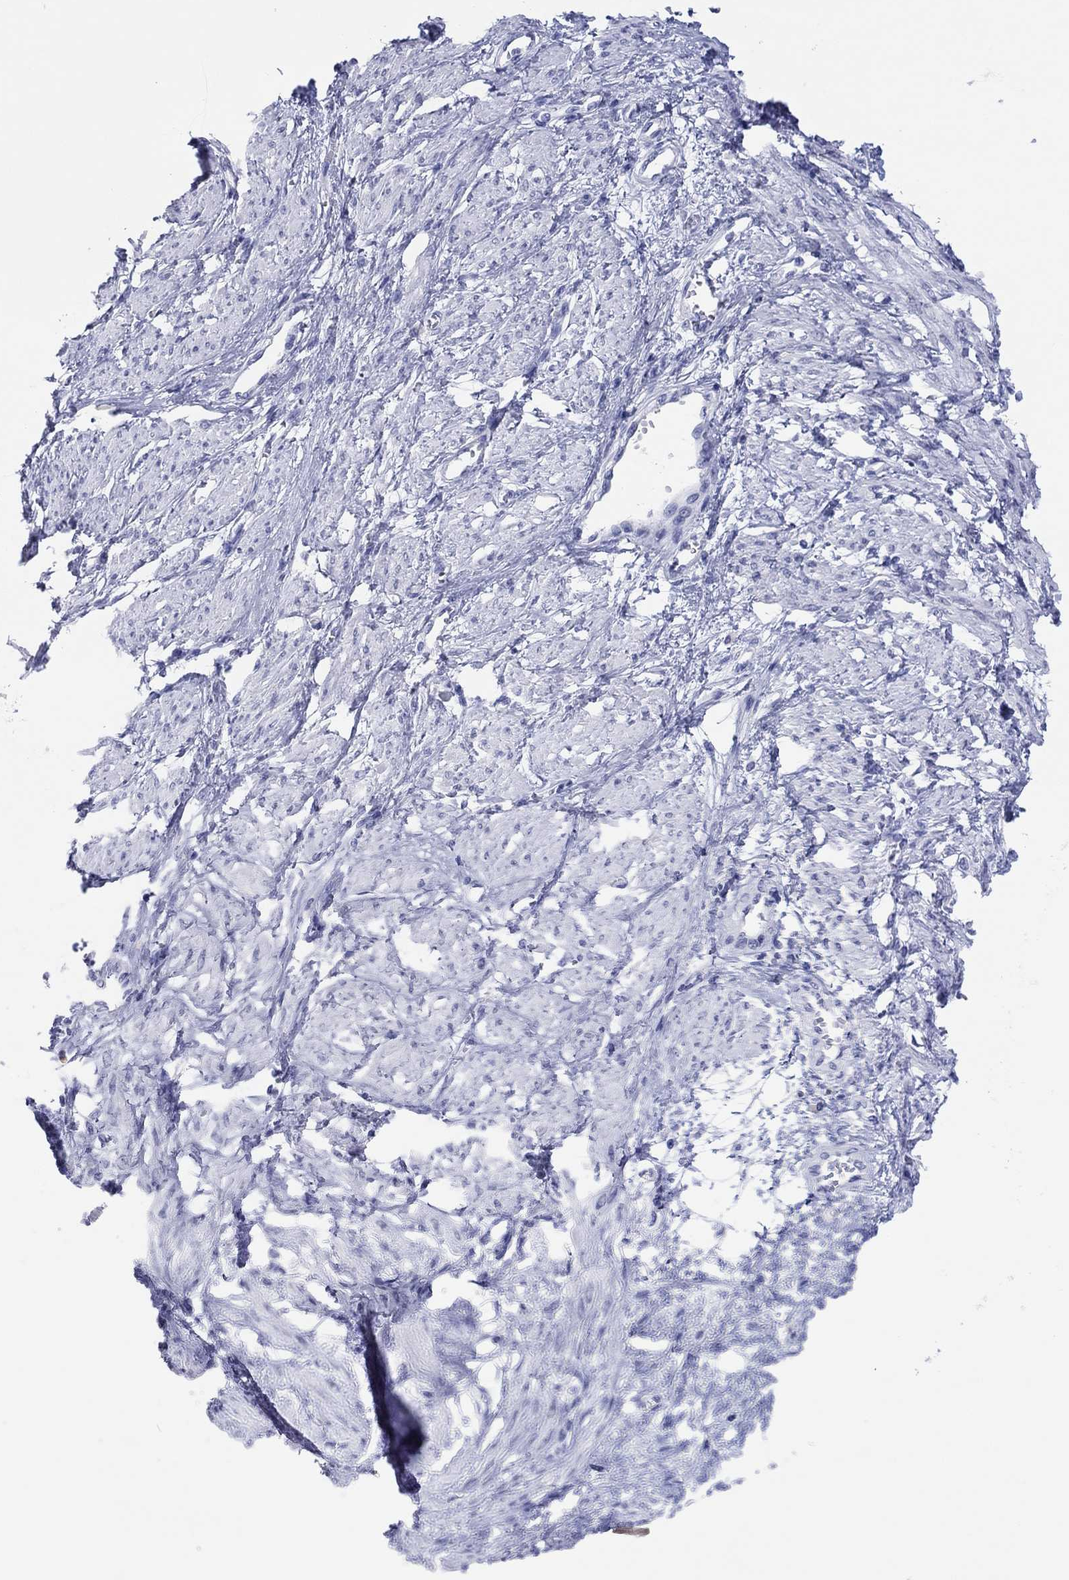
{"staining": {"intensity": "negative", "quantity": "none", "location": "none"}, "tissue": "smooth muscle", "cell_type": "Smooth muscle cells", "image_type": "normal", "snomed": [{"axis": "morphology", "description": "Normal tissue, NOS"}, {"axis": "topography", "description": "Smooth muscle"}, {"axis": "topography", "description": "Uterus"}], "caption": "Unremarkable smooth muscle was stained to show a protein in brown. There is no significant staining in smooth muscle cells. The staining was performed using DAB (3,3'-diaminobenzidine) to visualize the protein expression in brown, while the nuclei were stained in blue with hematoxylin (Magnification: 20x).", "gene": "ERICH3", "patient": {"sex": "female", "age": 39}}